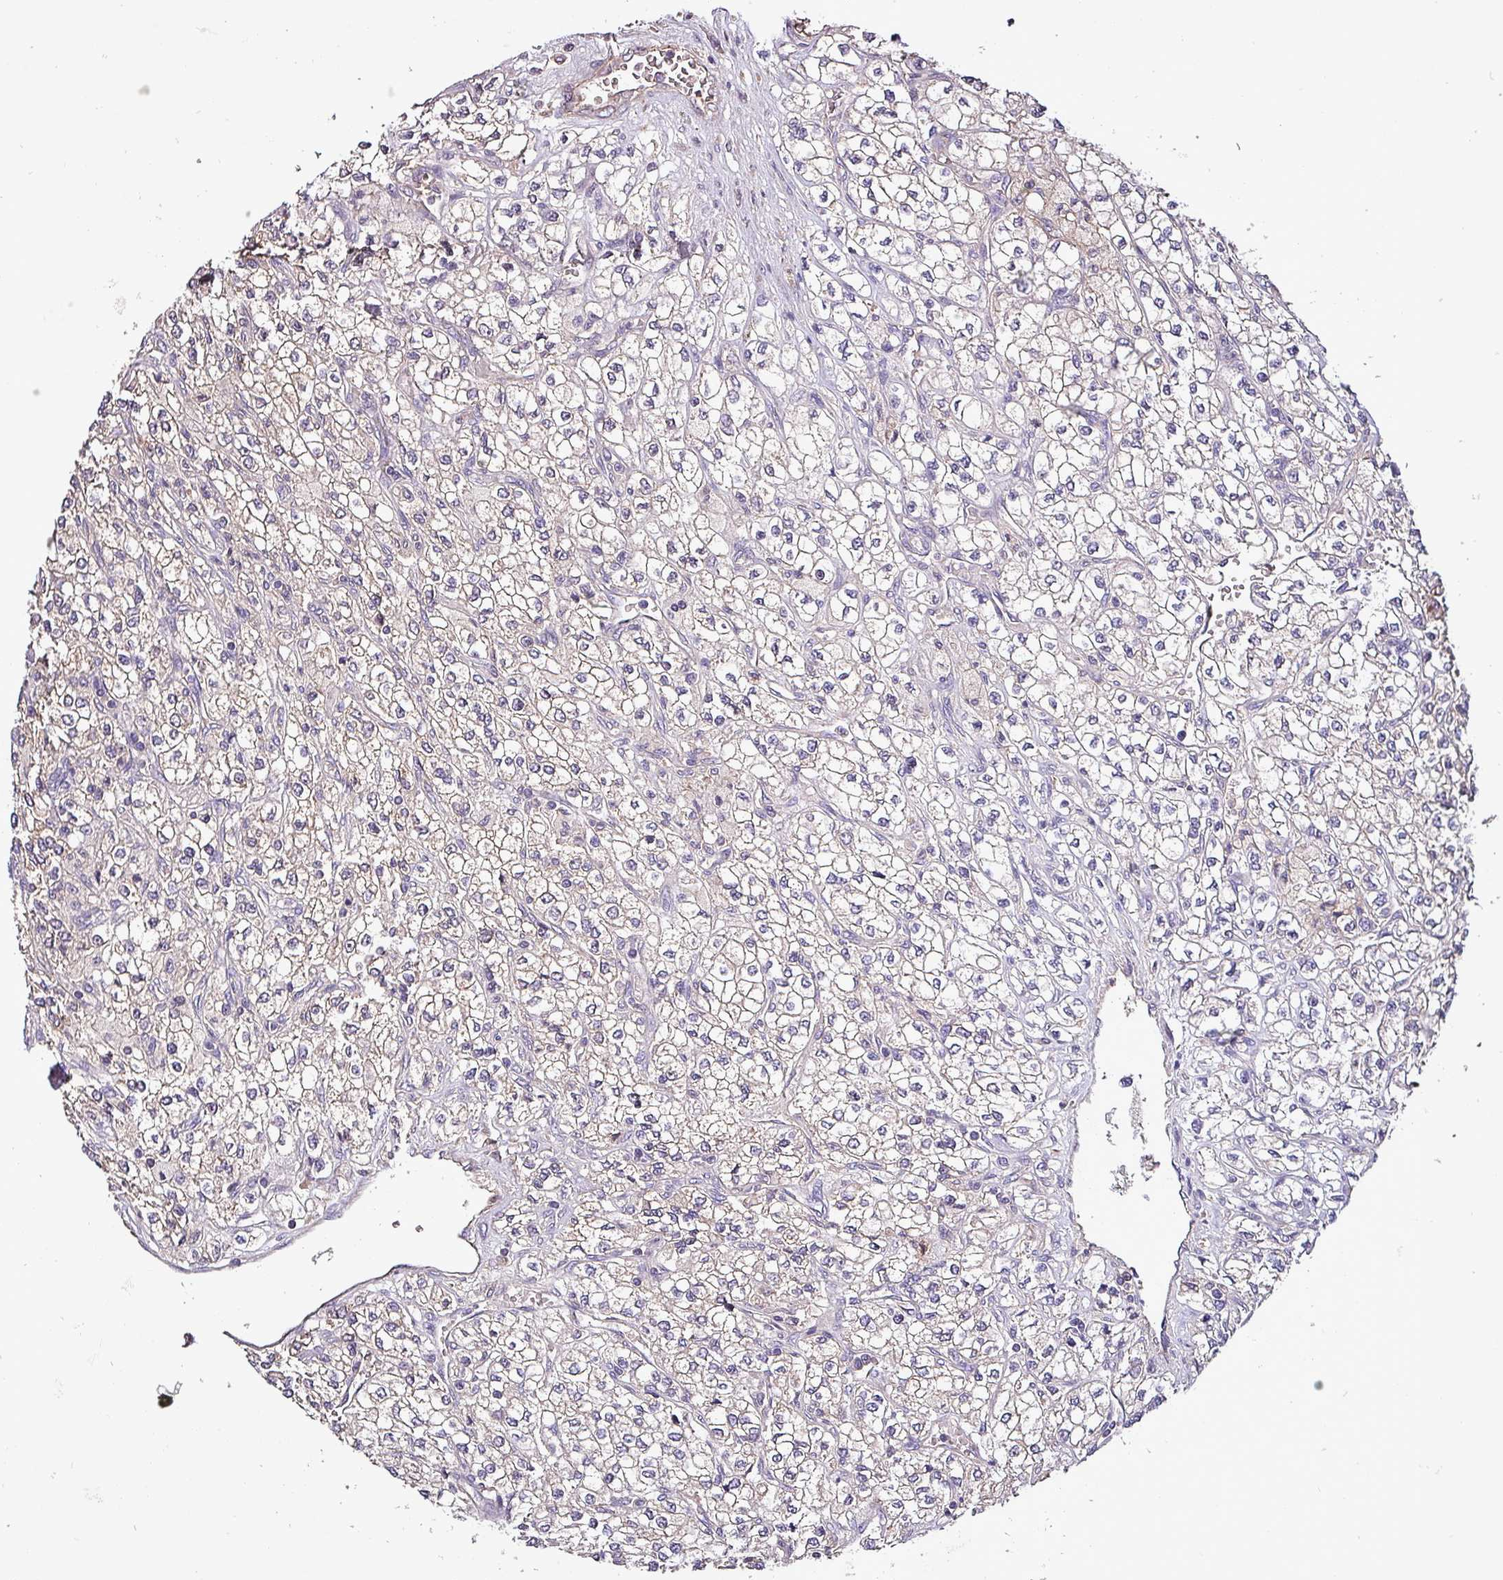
{"staining": {"intensity": "negative", "quantity": "none", "location": "none"}, "tissue": "renal cancer", "cell_type": "Tumor cells", "image_type": "cancer", "snomed": [{"axis": "morphology", "description": "Adenocarcinoma, NOS"}, {"axis": "topography", "description": "Kidney"}], "caption": "The photomicrograph reveals no significant expression in tumor cells of renal adenocarcinoma.", "gene": "PAFAH1B2", "patient": {"sex": "male", "age": 80}}